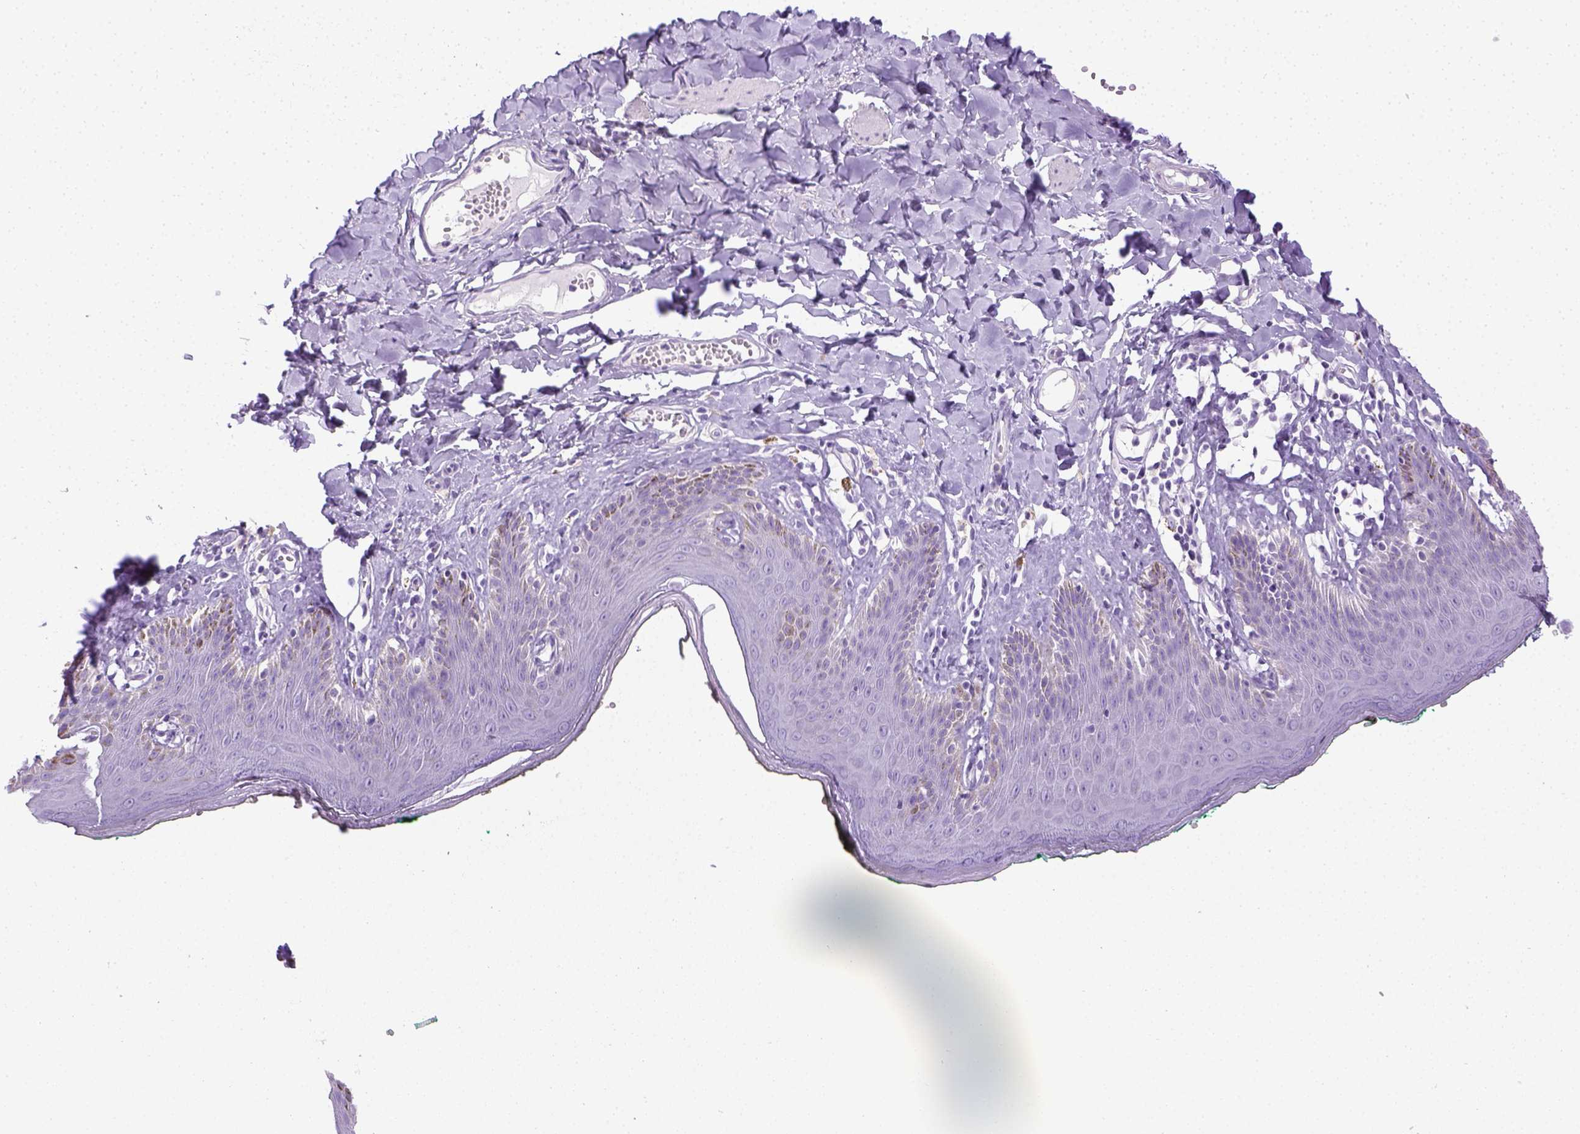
{"staining": {"intensity": "negative", "quantity": "none", "location": "none"}, "tissue": "skin", "cell_type": "Epidermal cells", "image_type": "normal", "snomed": [{"axis": "morphology", "description": "Normal tissue, NOS"}, {"axis": "topography", "description": "Vulva"}, {"axis": "topography", "description": "Peripheral nerve tissue"}], "caption": "Immunohistochemical staining of normal skin reveals no significant expression in epidermal cells. The staining is performed using DAB brown chromogen with nuclei counter-stained in using hematoxylin.", "gene": "LGSN", "patient": {"sex": "female", "age": 66}}